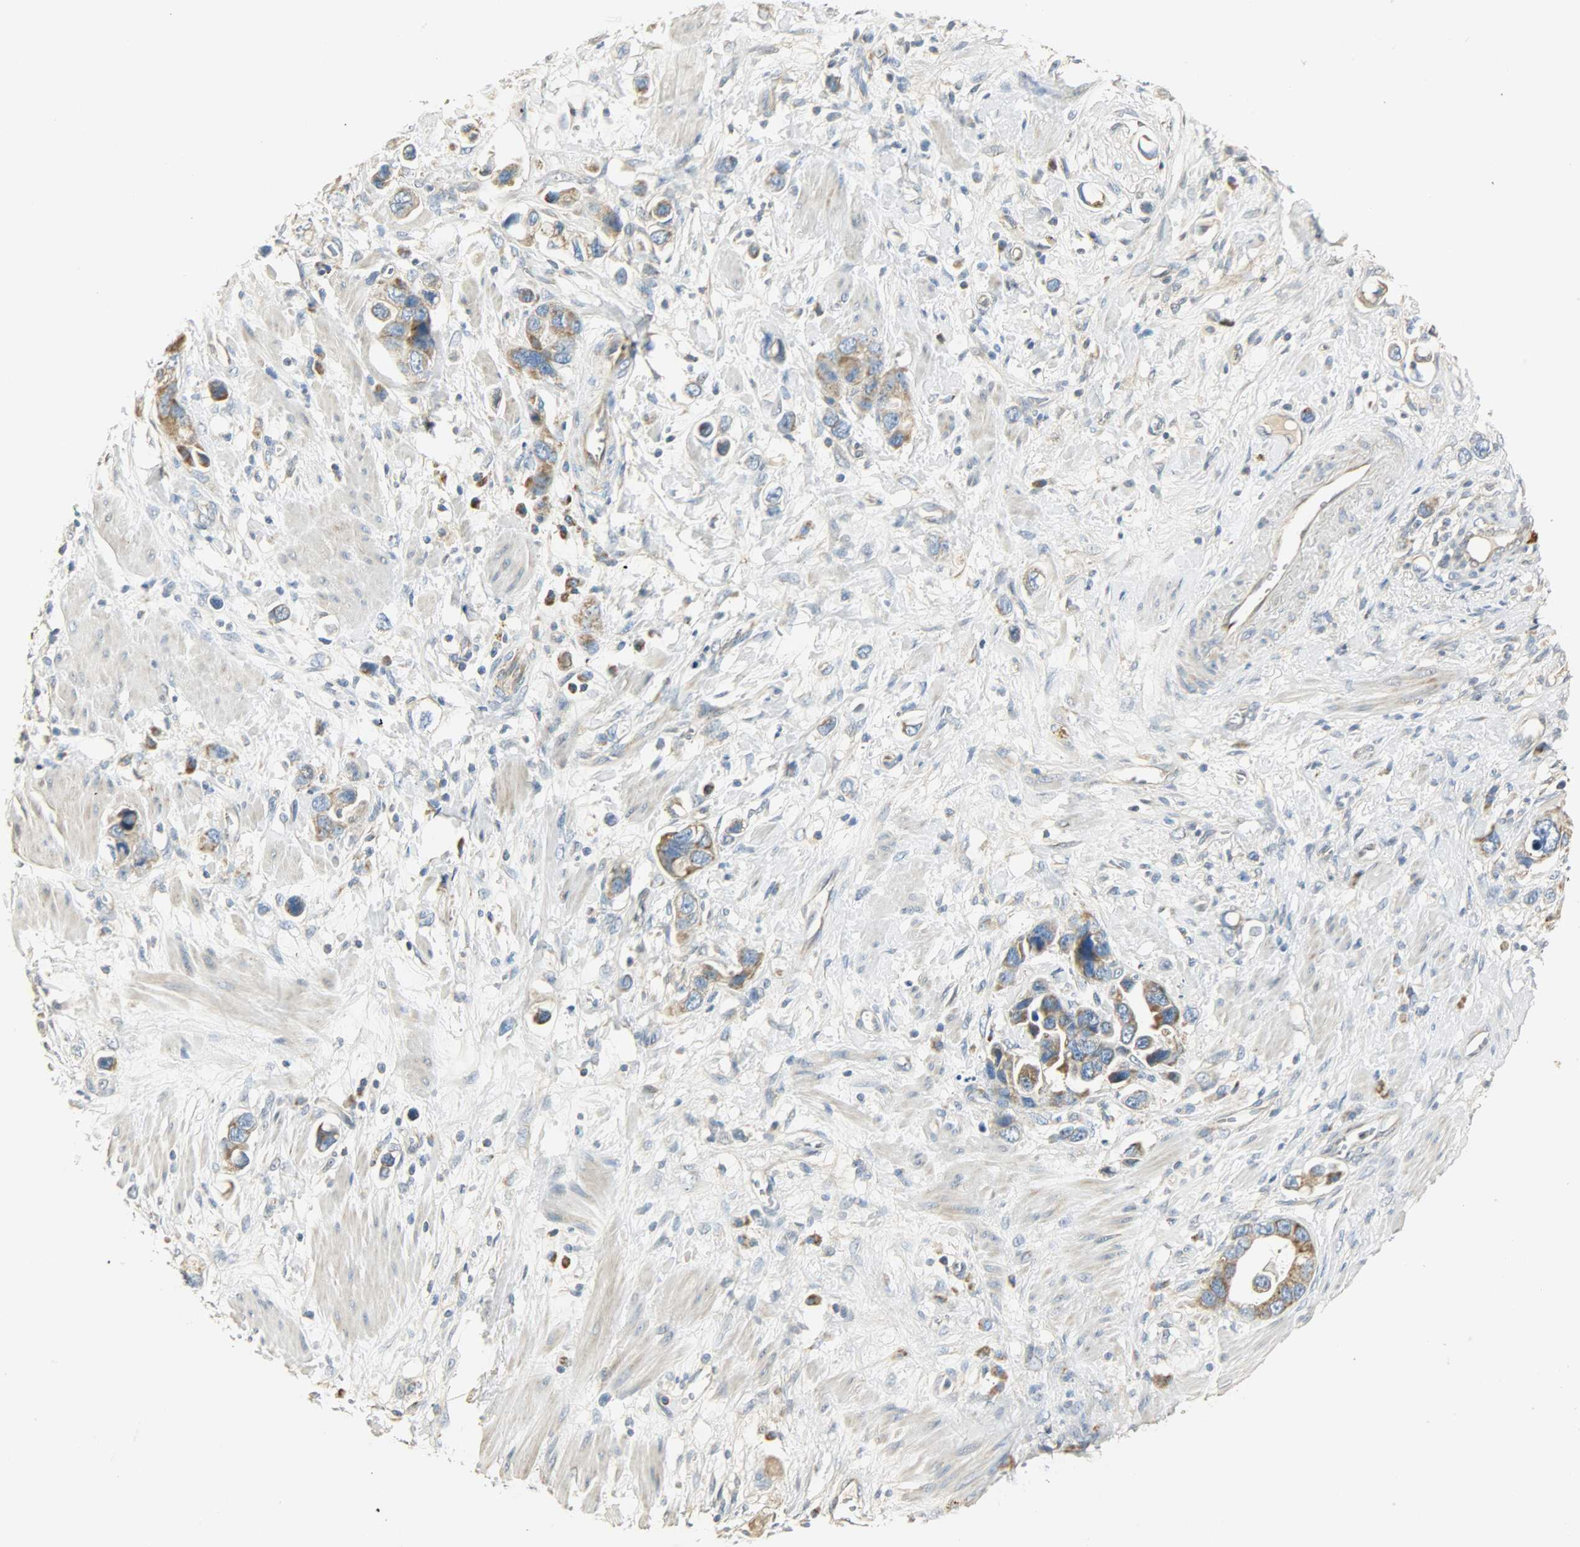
{"staining": {"intensity": "moderate", "quantity": ">75%", "location": "cytoplasmic/membranous"}, "tissue": "stomach cancer", "cell_type": "Tumor cells", "image_type": "cancer", "snomed": [{"axis": "morphology", "description": "Adenocarcinoma, NOS"}, {"axis": "topography", "description": "Stomach, lower"}], "caption": "A high-resolution histopathology image shows immunohistochemistry staining of adenocarcinoma (stomach), which shows moderate cytoplasmic/membranous positivity in approximately >75% of tumor cells.", "gene": "NNT", "patient": {"sex": "female", "age": 93}}